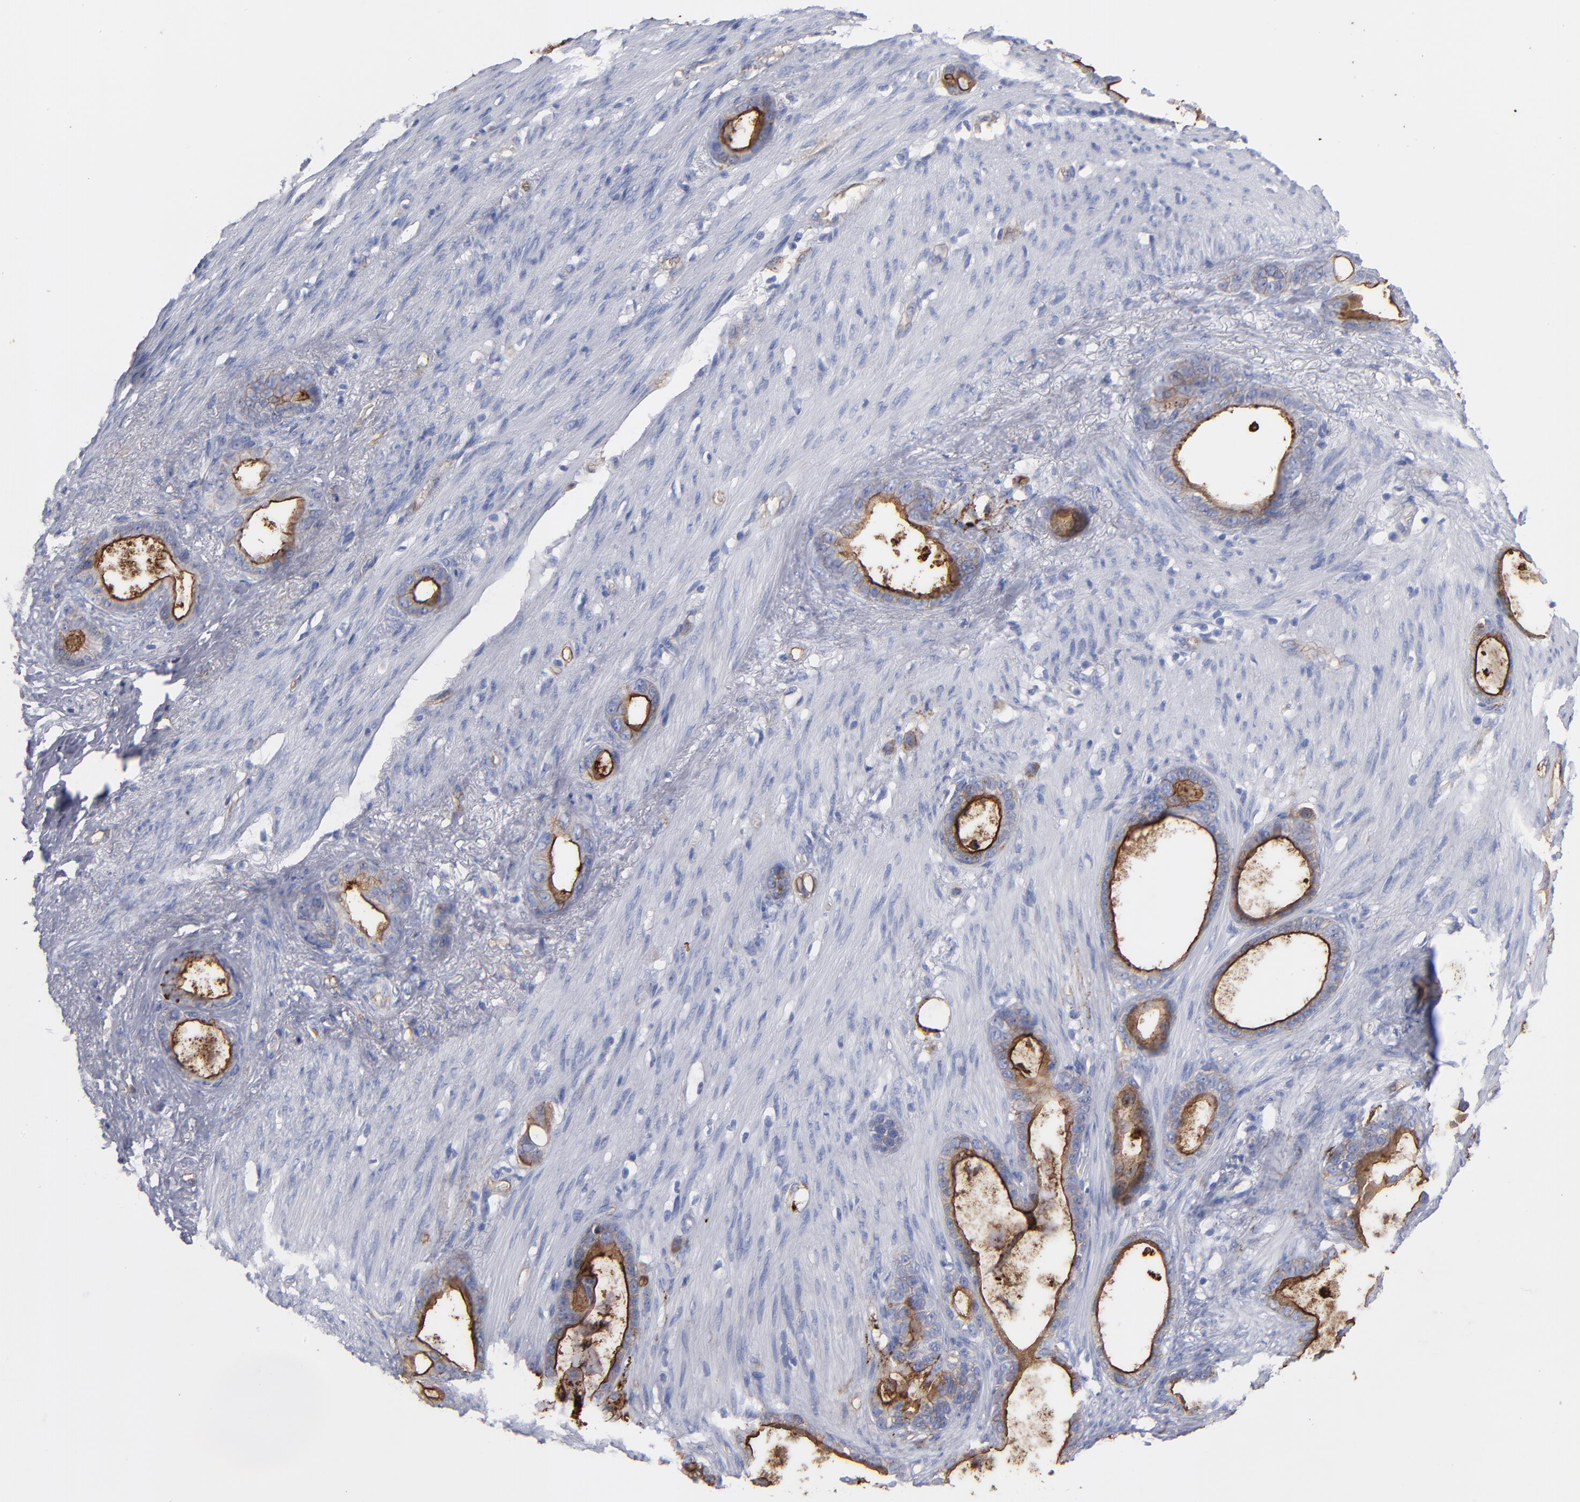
{"staining": {"intensity": "moderate", "quantity": "25%-75%", "location": "cytoplasmic/membranous"}, "tissue": "stomach cancer", "cell_type": "Tumor cells", "image_type": "cancer", "snomed": [{"axis": "morphology", "description": "Adenocarcinoma, NOS"}, {"axis": "topography", "description": "Stomach"}], "caption": "This is an image of immunohistochemistry (IHC) staining of stomach cancer, which shows moderate expression in the cytoplasmic/membranous of tumor cells.", "gene": "TM4SF1", "patient": {"sex": "female", "age": 75}}